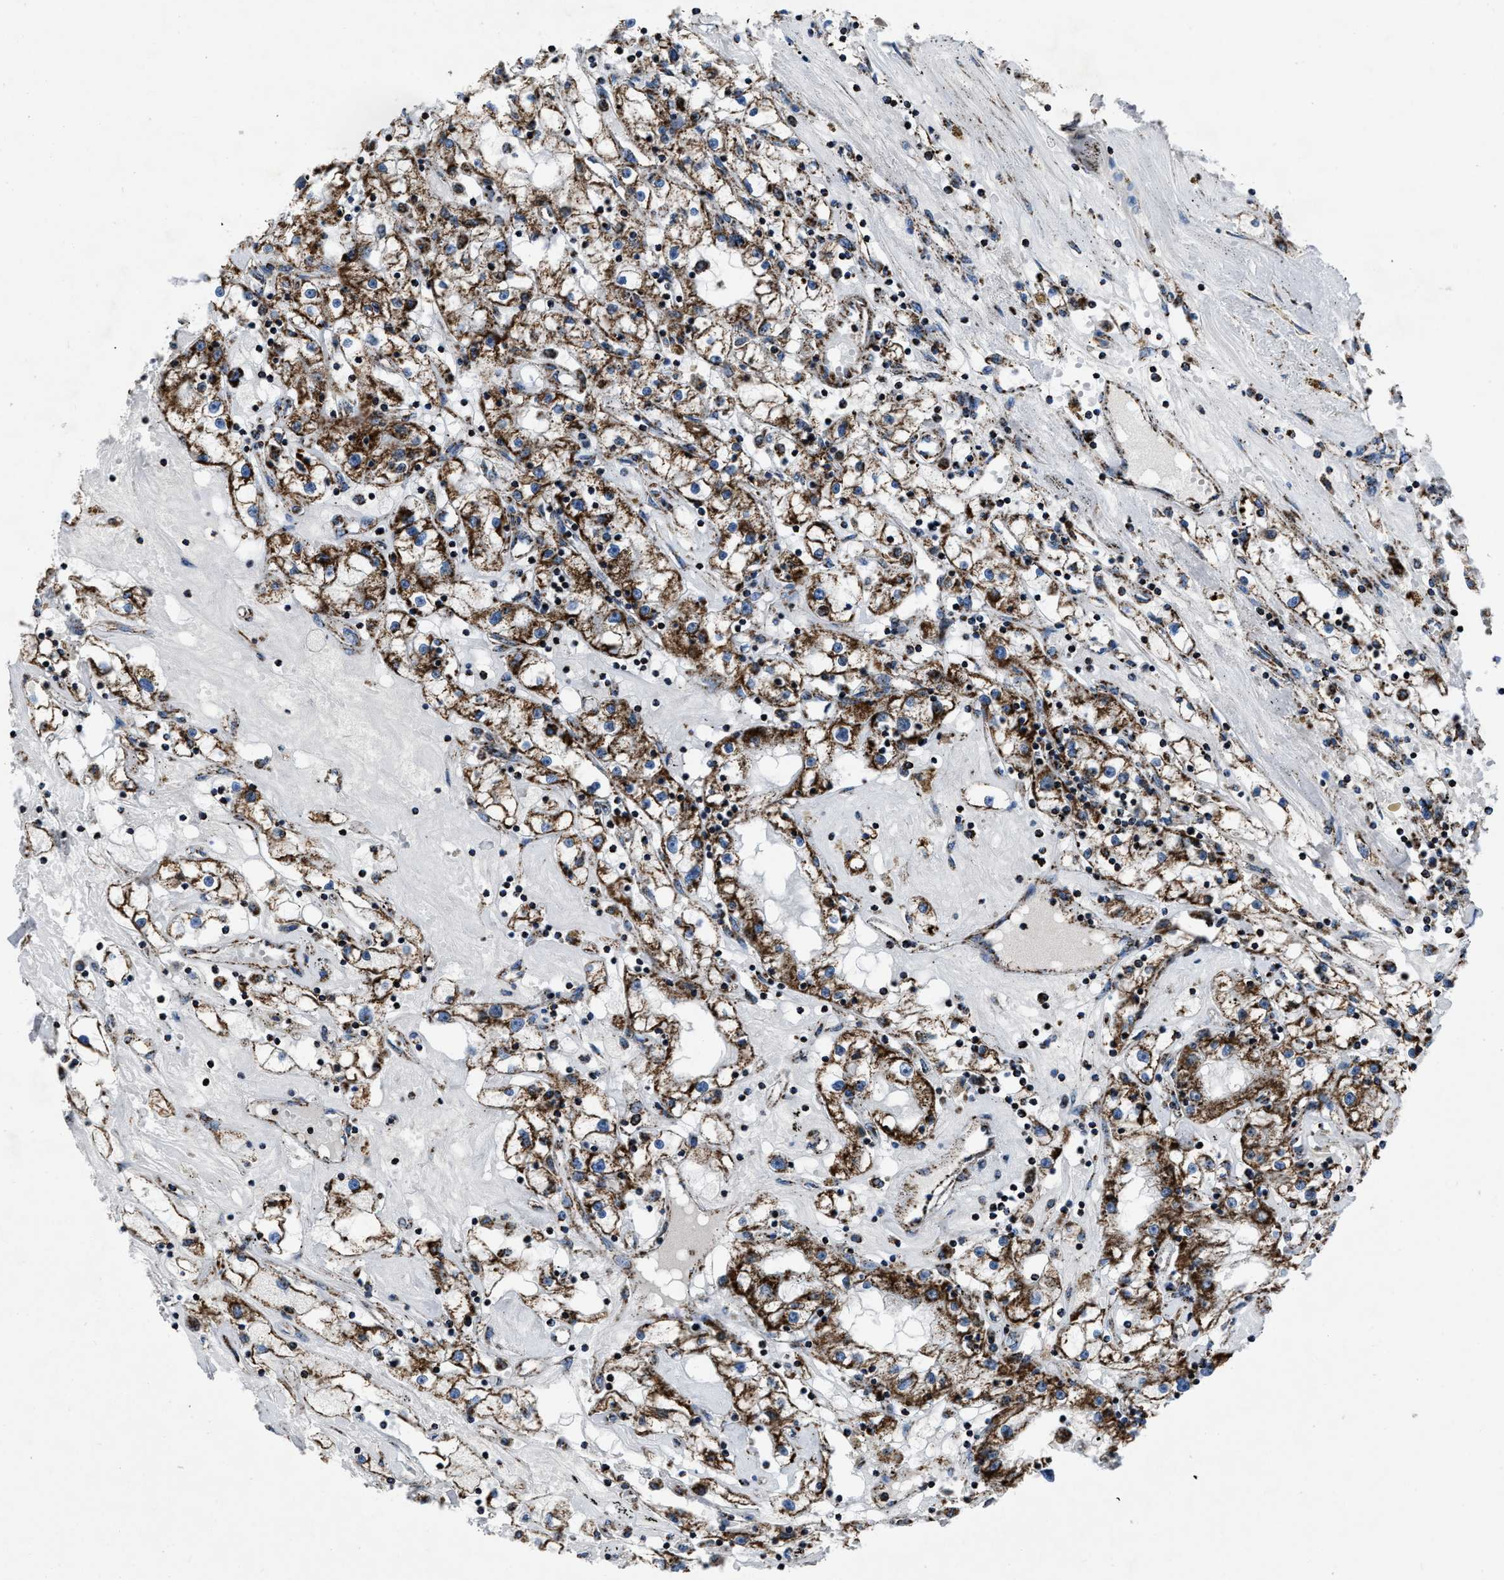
{"staining": {"intensity": "moderate", "quantity": ">75%", "location": "cytoplasmic/membranous"}, "tissue": "renal cancer", "cell_type": "Tumor cells", "image_type": "cancer", "snomed": [{"axis": "morphology", "description": "Adenocarcinoma, NOS"}, {"axis": "topography", "description": "Kidney"}], "caption": "Human adenocarcinoma (renal) stained for a protein (brown) displays moderate cytoplasmic/membranous positive expression in approximately >75% of tumor cells.", "gene": "NSD3", "patient": {"sex": "male", "age": 56}}